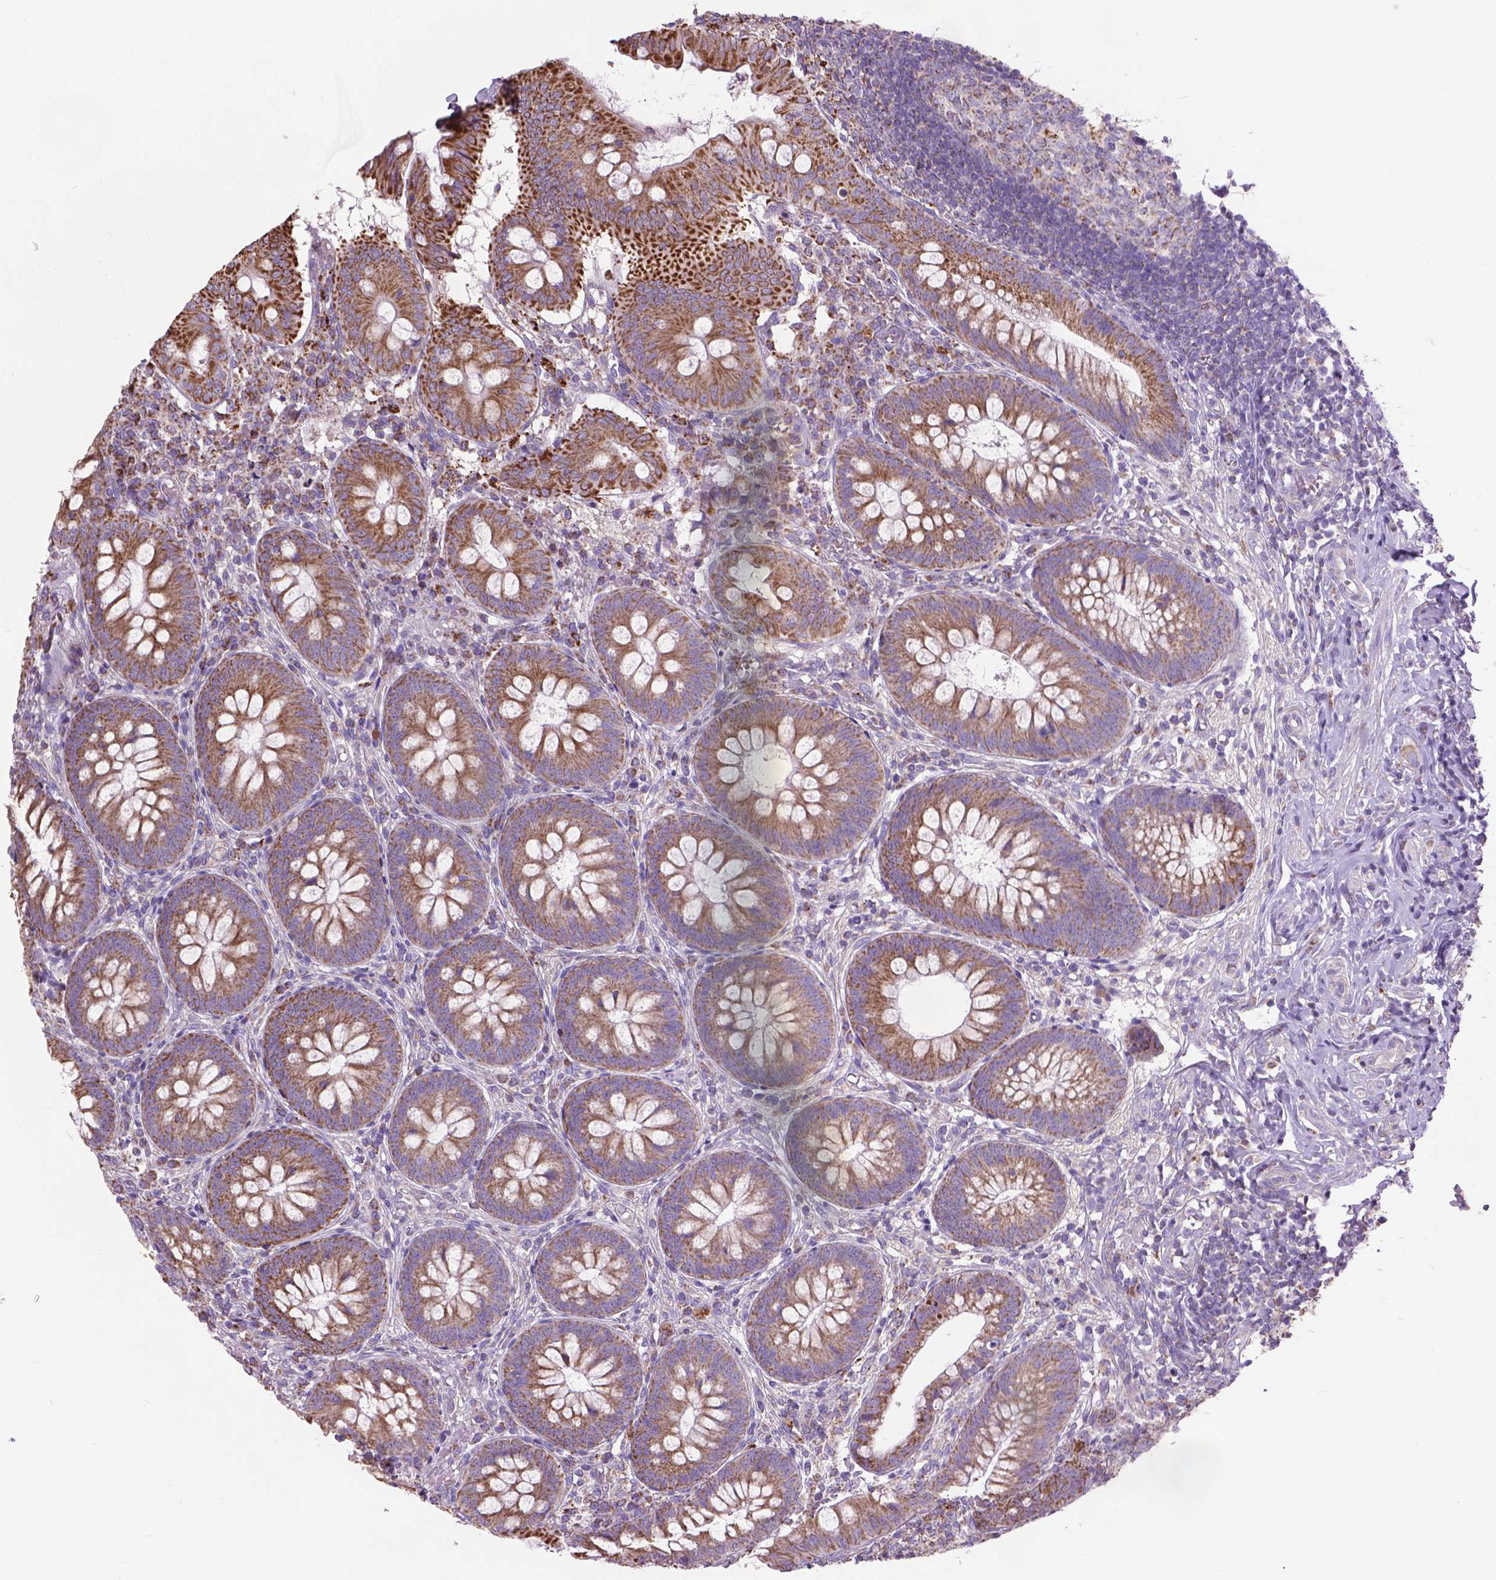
{"staining": {"intensity": "moderate", "quantity": ">75%", "location": "cytoplasmic/membranous"}, "tissue": "appendix", "cell_type": "Glandular cells", "image_type": "normal", "snomed": [{"axis": "morphology", "description": "Normal tissue, NOS"}, {"axis": "morphology", "description": "Inflammation, NOS"}, {"axis": "topography", "description": "Appendix"}], "caption": "Immunohistochemistry (IHC) of unremarkable human appendix exhibits medium levels of moderate cytoplasmic/membranous expression in about >75% of glandular cells. Nuclei are stained in blue.", "gene": "VDAC1", "patient": {"sex": "male", "age": 16}}